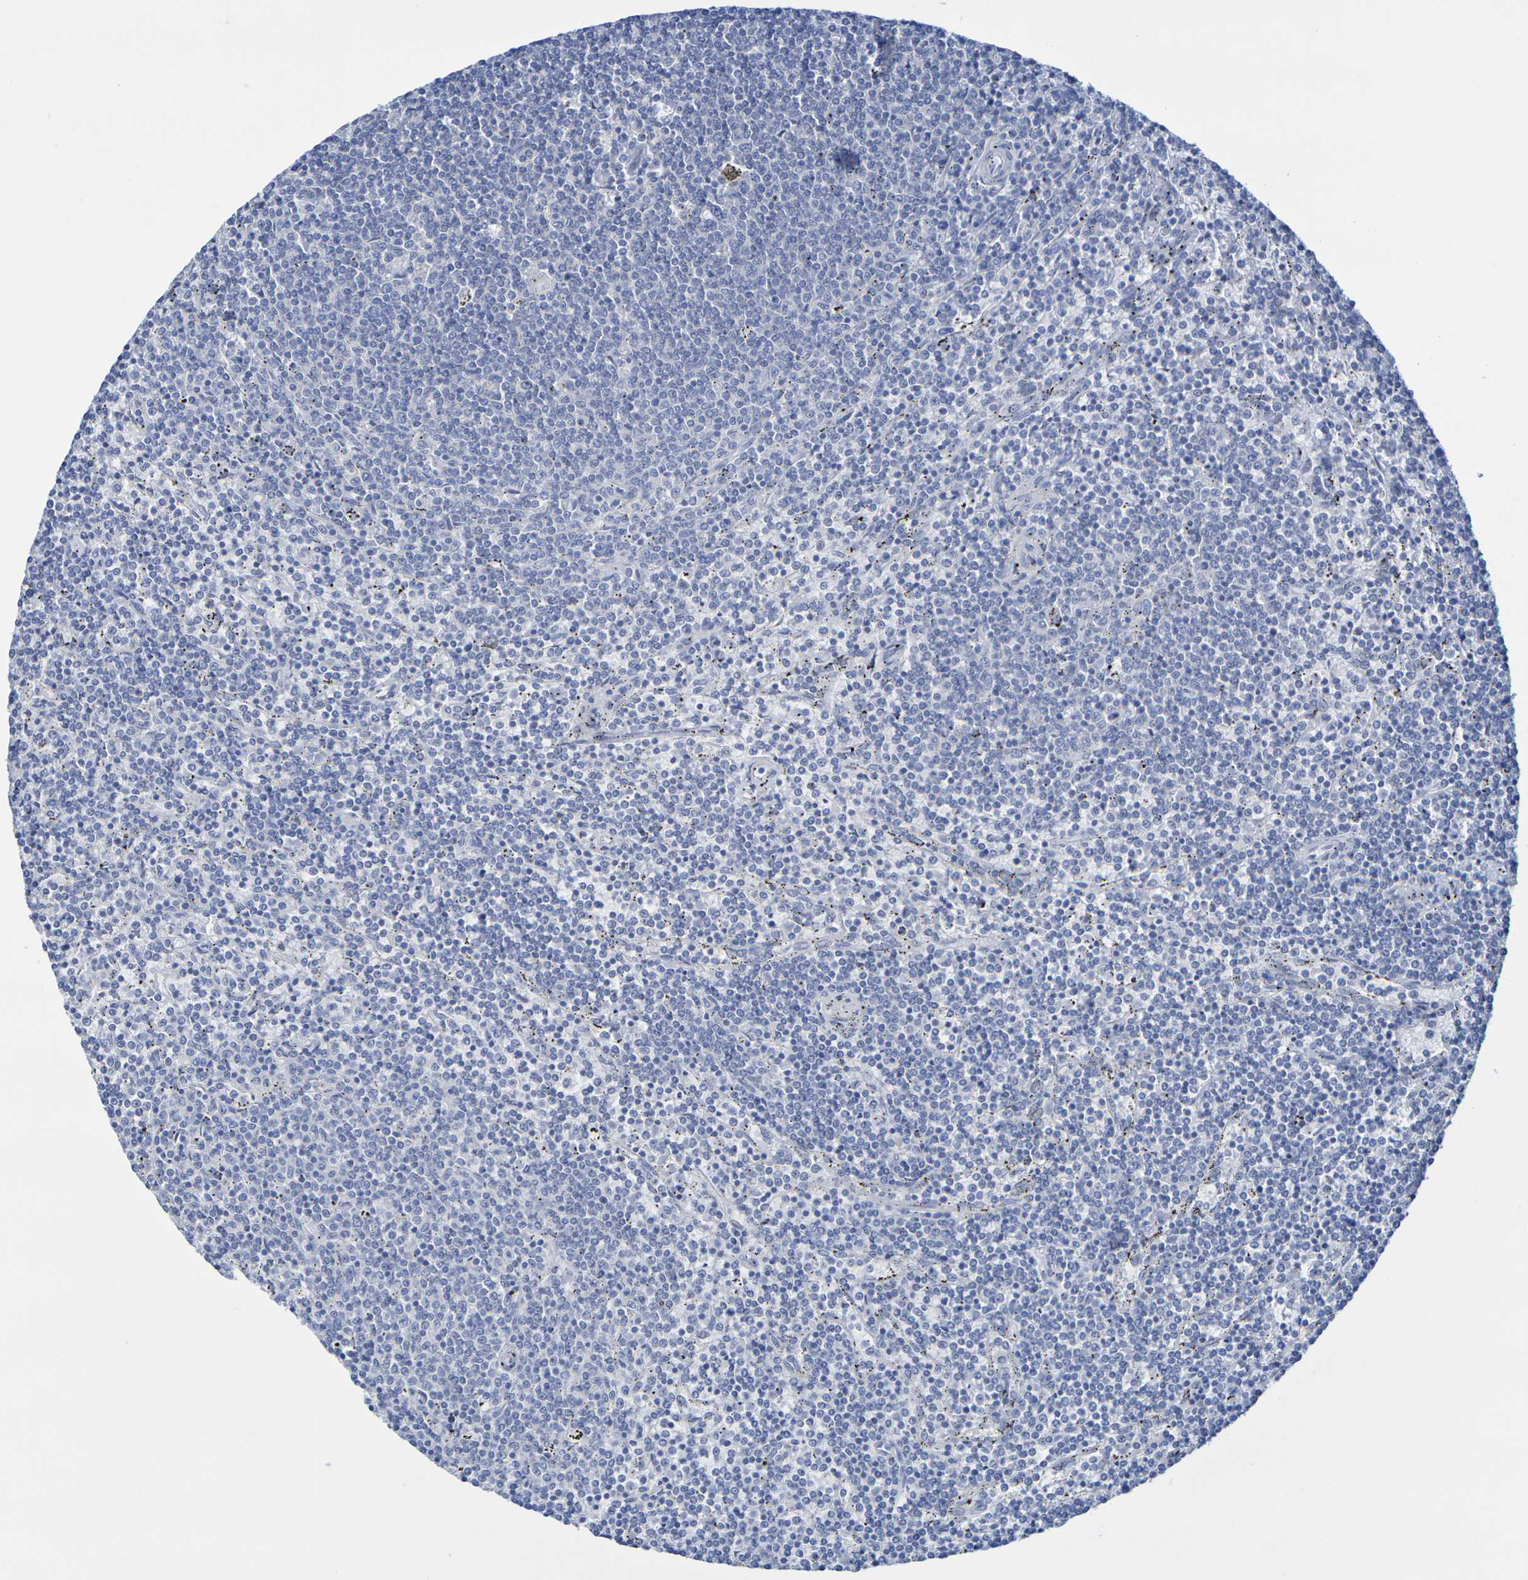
{"staining": {"intensity": "negative", "quantity": "none", "location": "none"}, "tissue": "lymphoma", "cell_type": "Tumor cells", "image_type": "cancer", "snomed": [{"axis": "morphology", "description": "Malignant lymphoma, non-Hodgkin's type, Low grade"}, {"axis": "topography", "description": "Spleen"}], "caption": "Lymphoma was stained to show a protein in brown. There is no significant staining in tumor cells.", "gene": "TMCC3", "patient": {"sex": "female", "age": 50}}